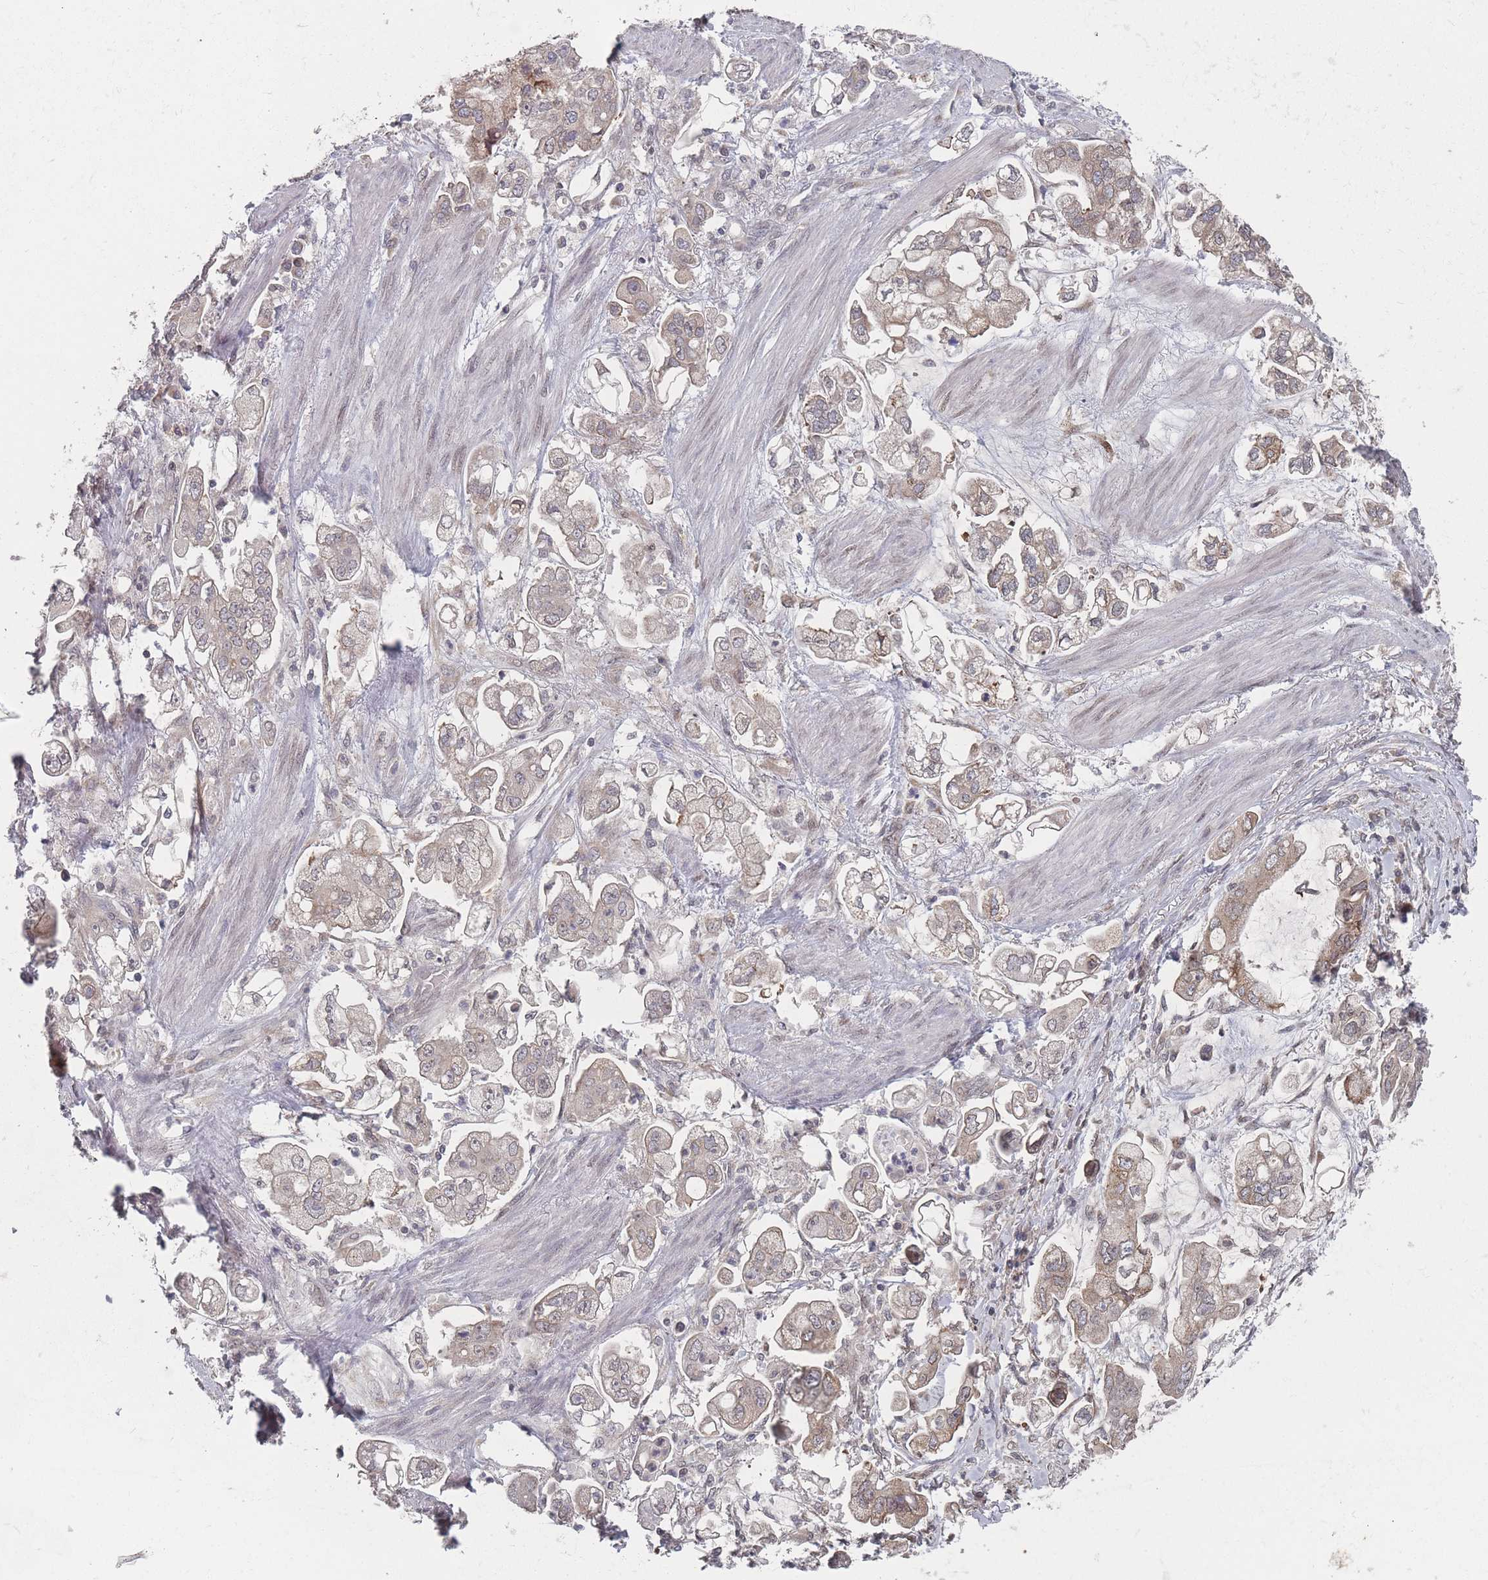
{"staining": {"intensity": "weak", "quantity": "25%-75%", "location": "cytoplasmic/membranous"}, "tissue": "stomach cancer", "cell_type": "Tumor cells", "image_type": "cancer", "snomed": [{"axis": "morphology", "description": "Adenocarcinoma, NOS"}, {"axis": "topography", "description": "Stomach"}], "caption": "Human stomach adenocarcinoma stained for a protein (brown) shows weak cytoplasmic/membranous positive positivity in about 25%-75% of tumor cells.", "gene": "TBC1D25", "patient": {"sex": "male", "age": 62}}